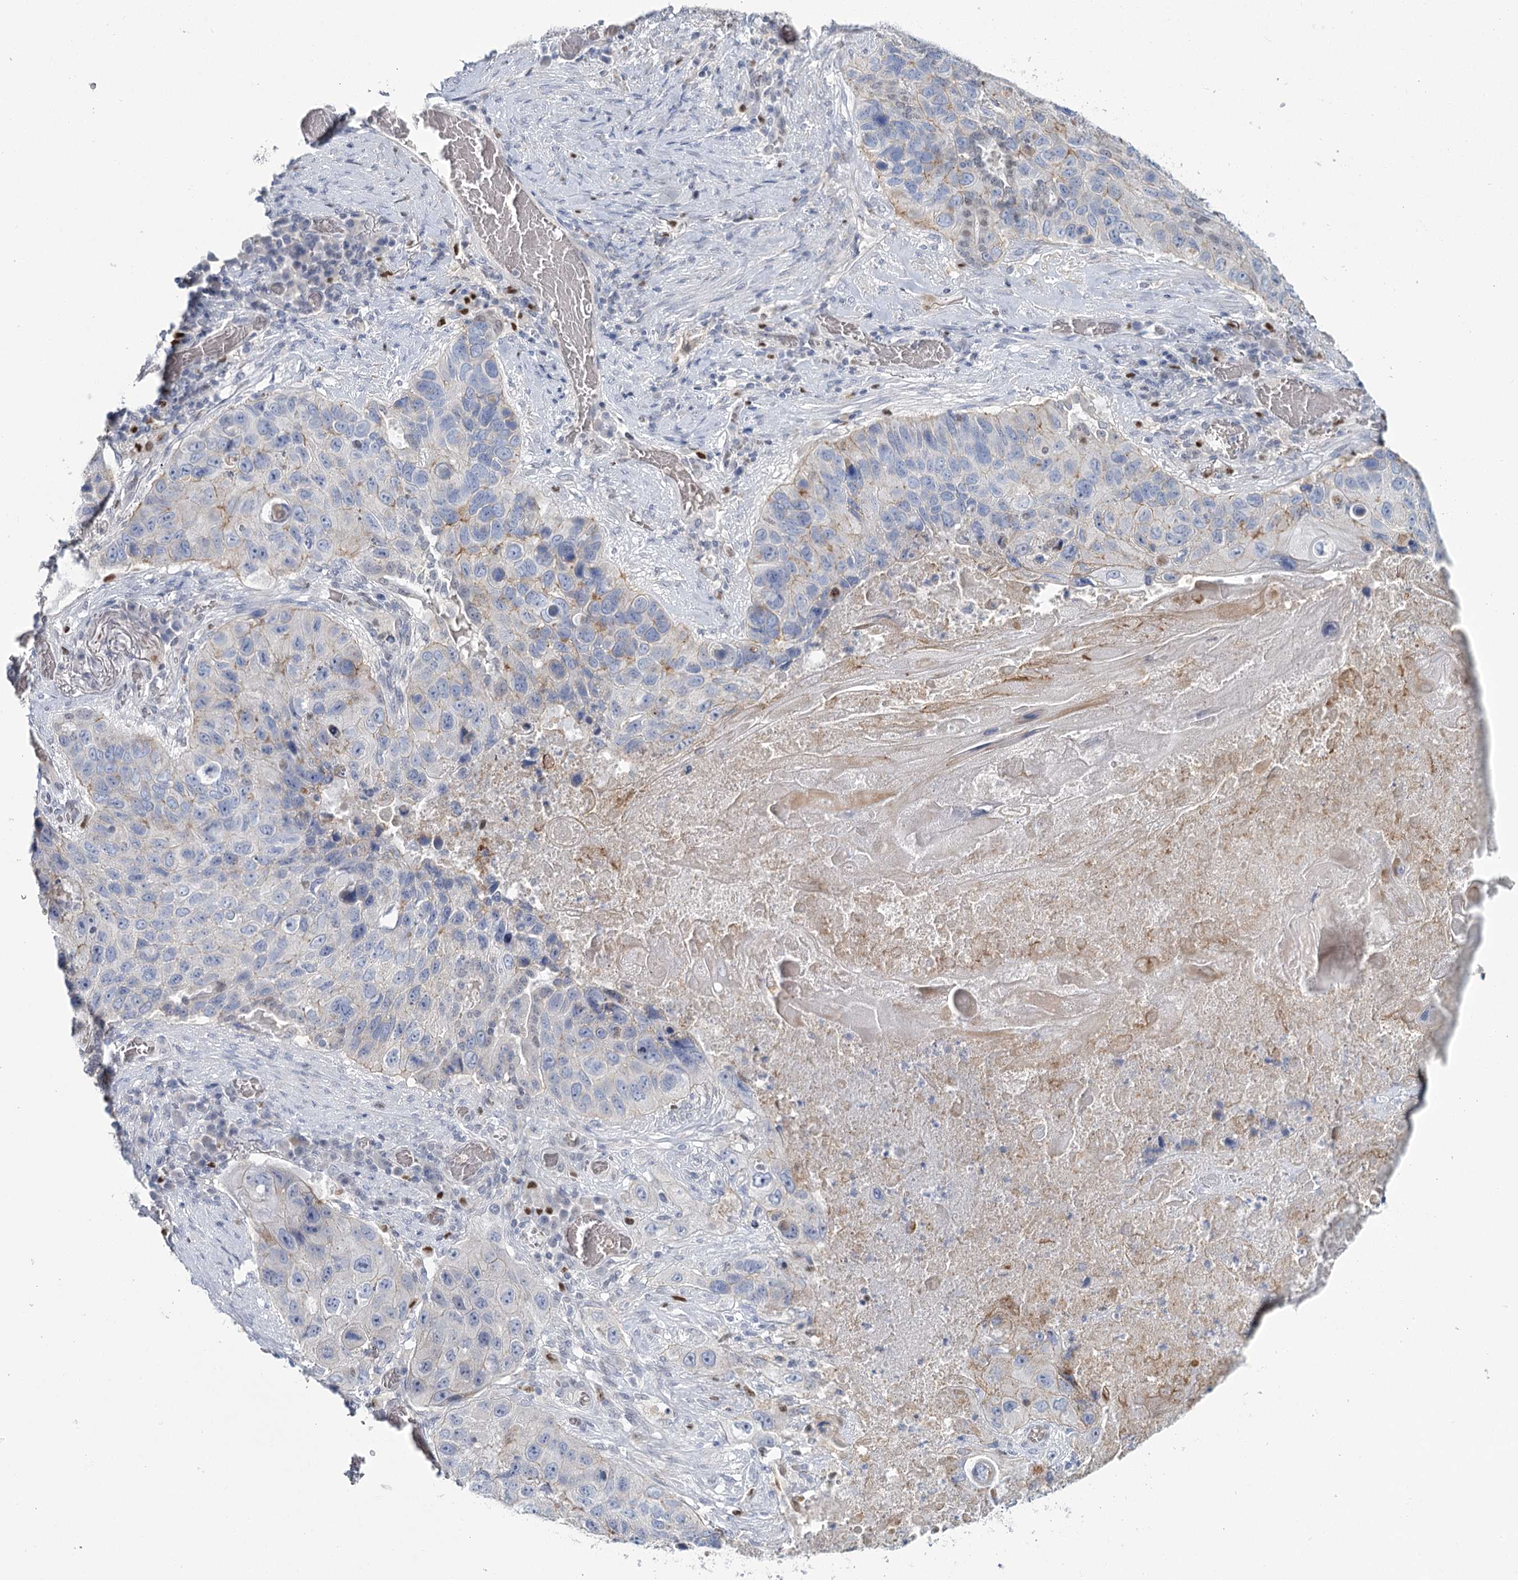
{"staining": {"intensity": "weak", "quantity": "<25%", "location": "cytoplasmic/membranous"}, "tissue": "lung cancer", "cell_type": "Tumor cells", "image_type": "cancer", "snomed": [{"axis": "morphology", "description": "Squamous cell carcinoma, NOS"}, {"axis": "topography", "description": "Lung"}], "caption": "An IHC histopathology image of lung squamous cell carcinoma is shown. There is no staining in tumor cells of lung squamous cell carcinoma.", "gene": "IGSF3", "patient": {"sex": "male", "age": 61}}